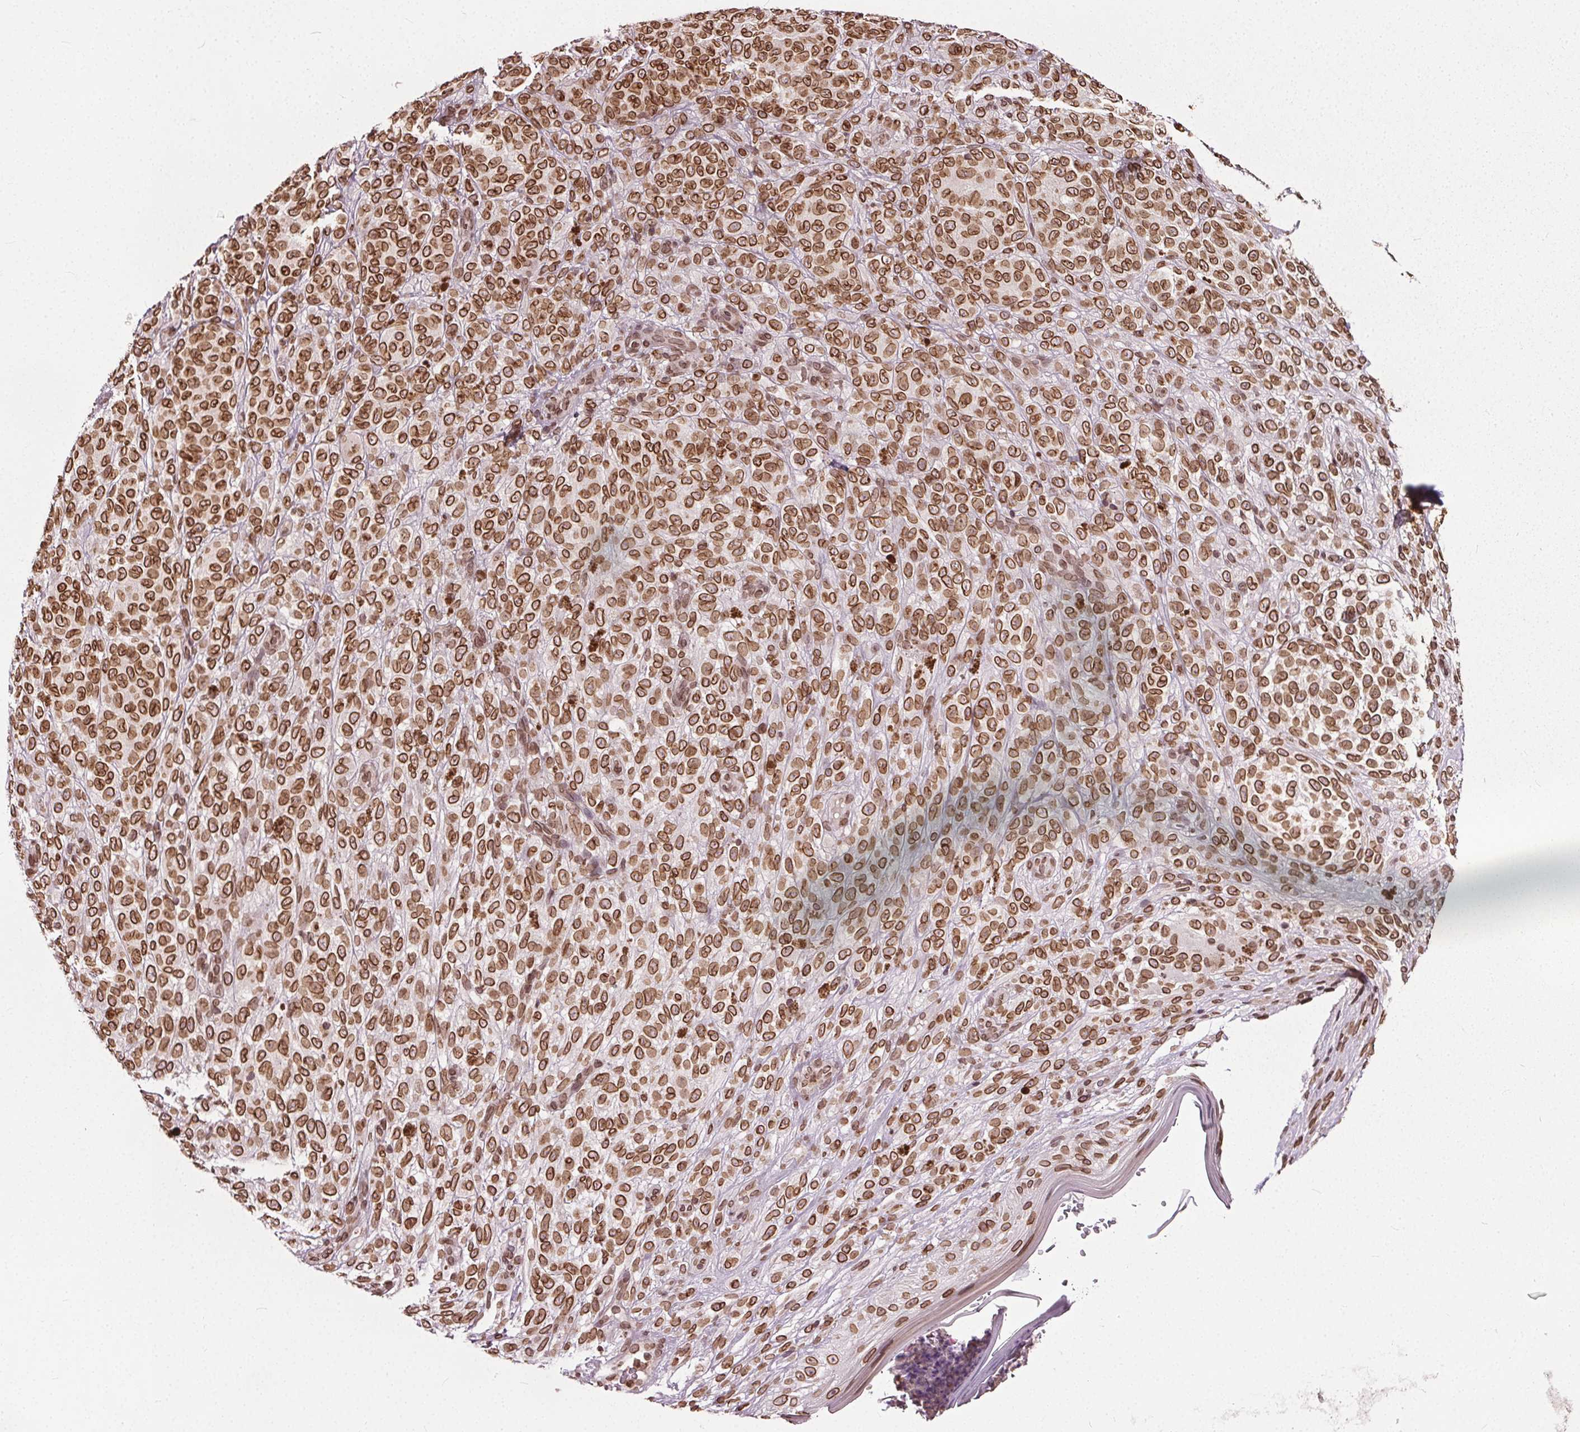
{"staining": {"intensity": "moderate", "quantity": ">75%", "location": "cytoplasmic/membranous,nuclear"}, "tissue": "melanoma", "cell_type": "Tumor cells", "image_type": "cancer", "snomed": [{"axis": "morphology", "description": "Malignant melanoma, NOS"}, {"axis": "topography", "description": "Skin"}], "caption": "A brown stain labels moderate cytoplasmic/membranous and nuclear staining of a protein in human melanoma tumor cells.", "gene": "TTC39C", "patient": {"sex": "female", "age": 86}}